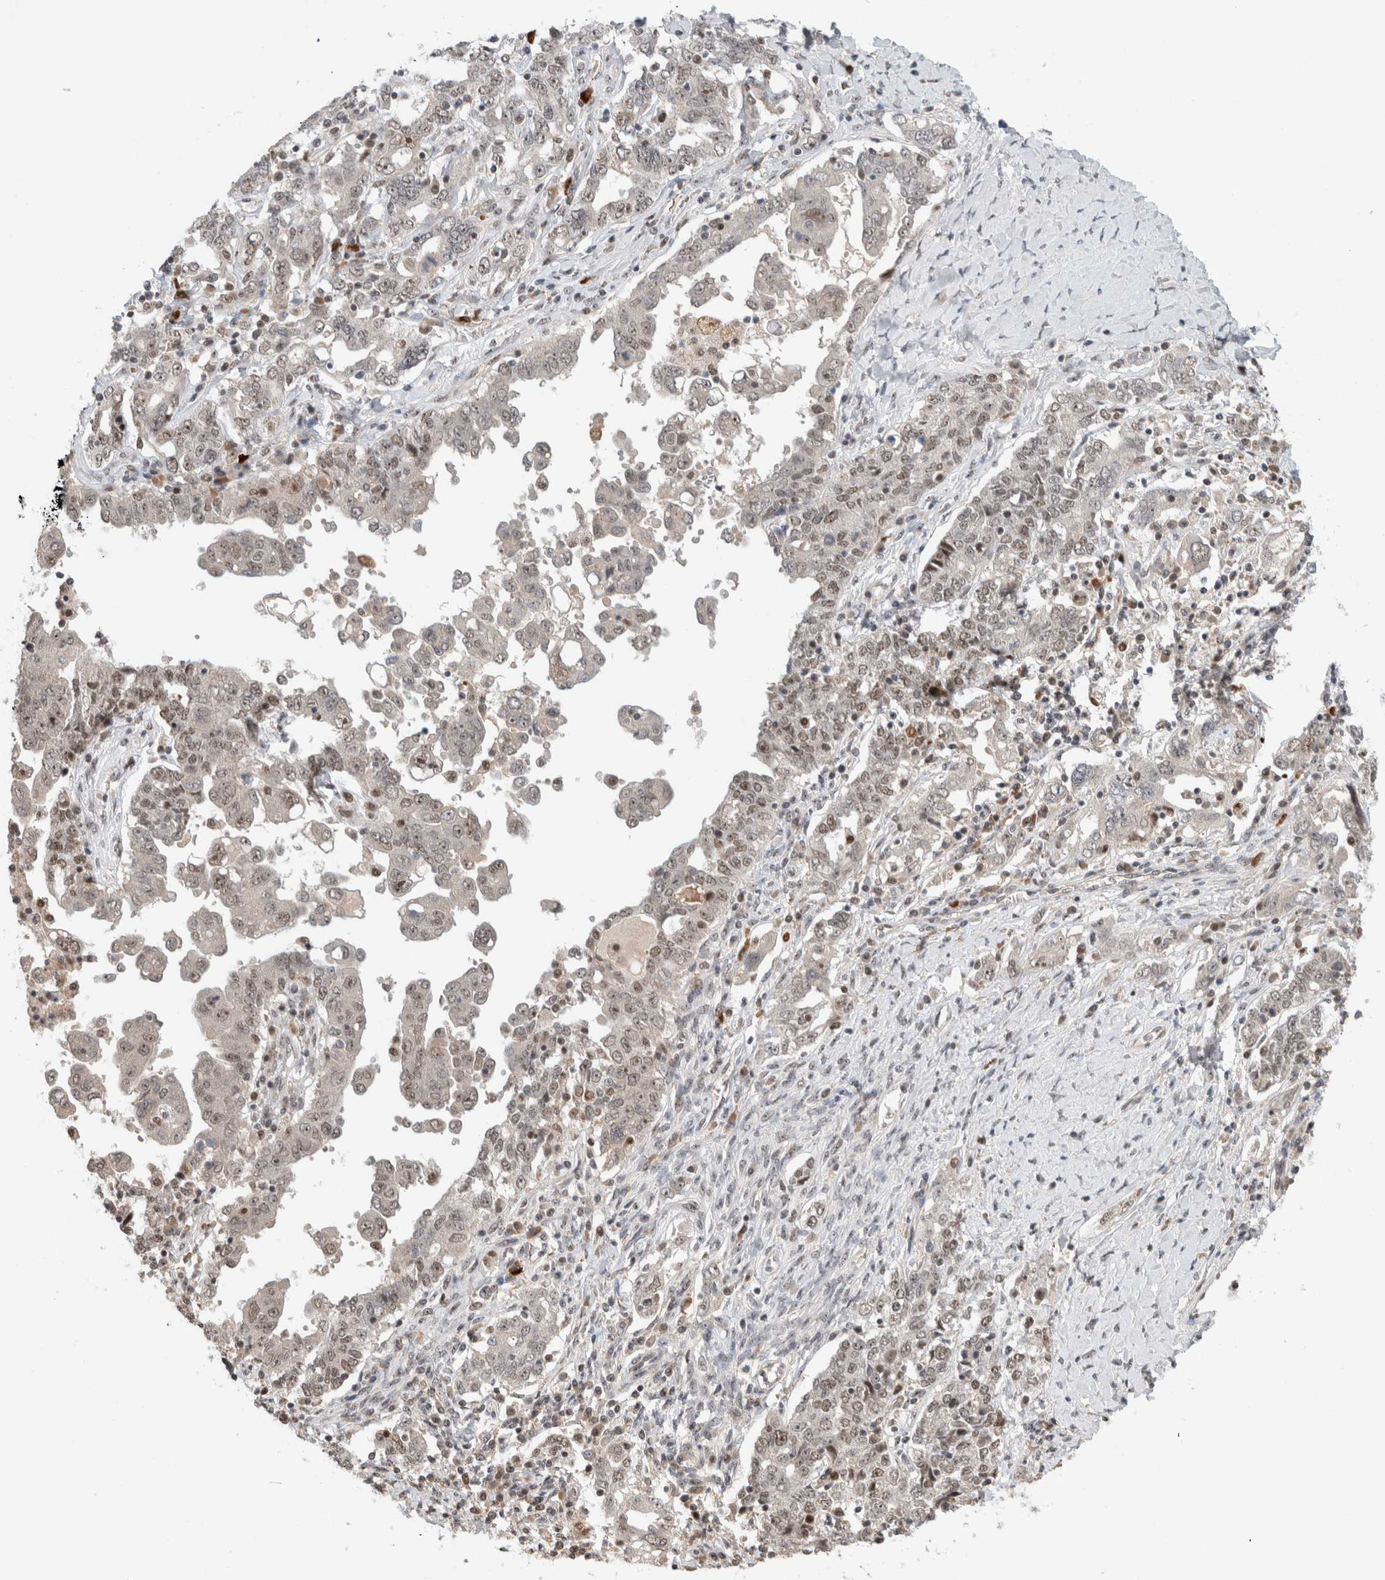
{"staining": {"intensity": "weak", "quantity": "<25%", "location": "nuclear"}, "tissue": "ovarian cancer", "cell_type": "Tumor cells", "image_type": "cancer", "snomed": [{"axis": "morphology", "description": "Carcinoma, endometroid"}, {"axis": "topography", "description": "Ovary"}], "caption": "Ovarian cancer was stained to show a protein in brown. There is no significant staining in tumor cells.", "gene": "MPHOSPH6", "patient": {"sex": "female", "age": 62}}